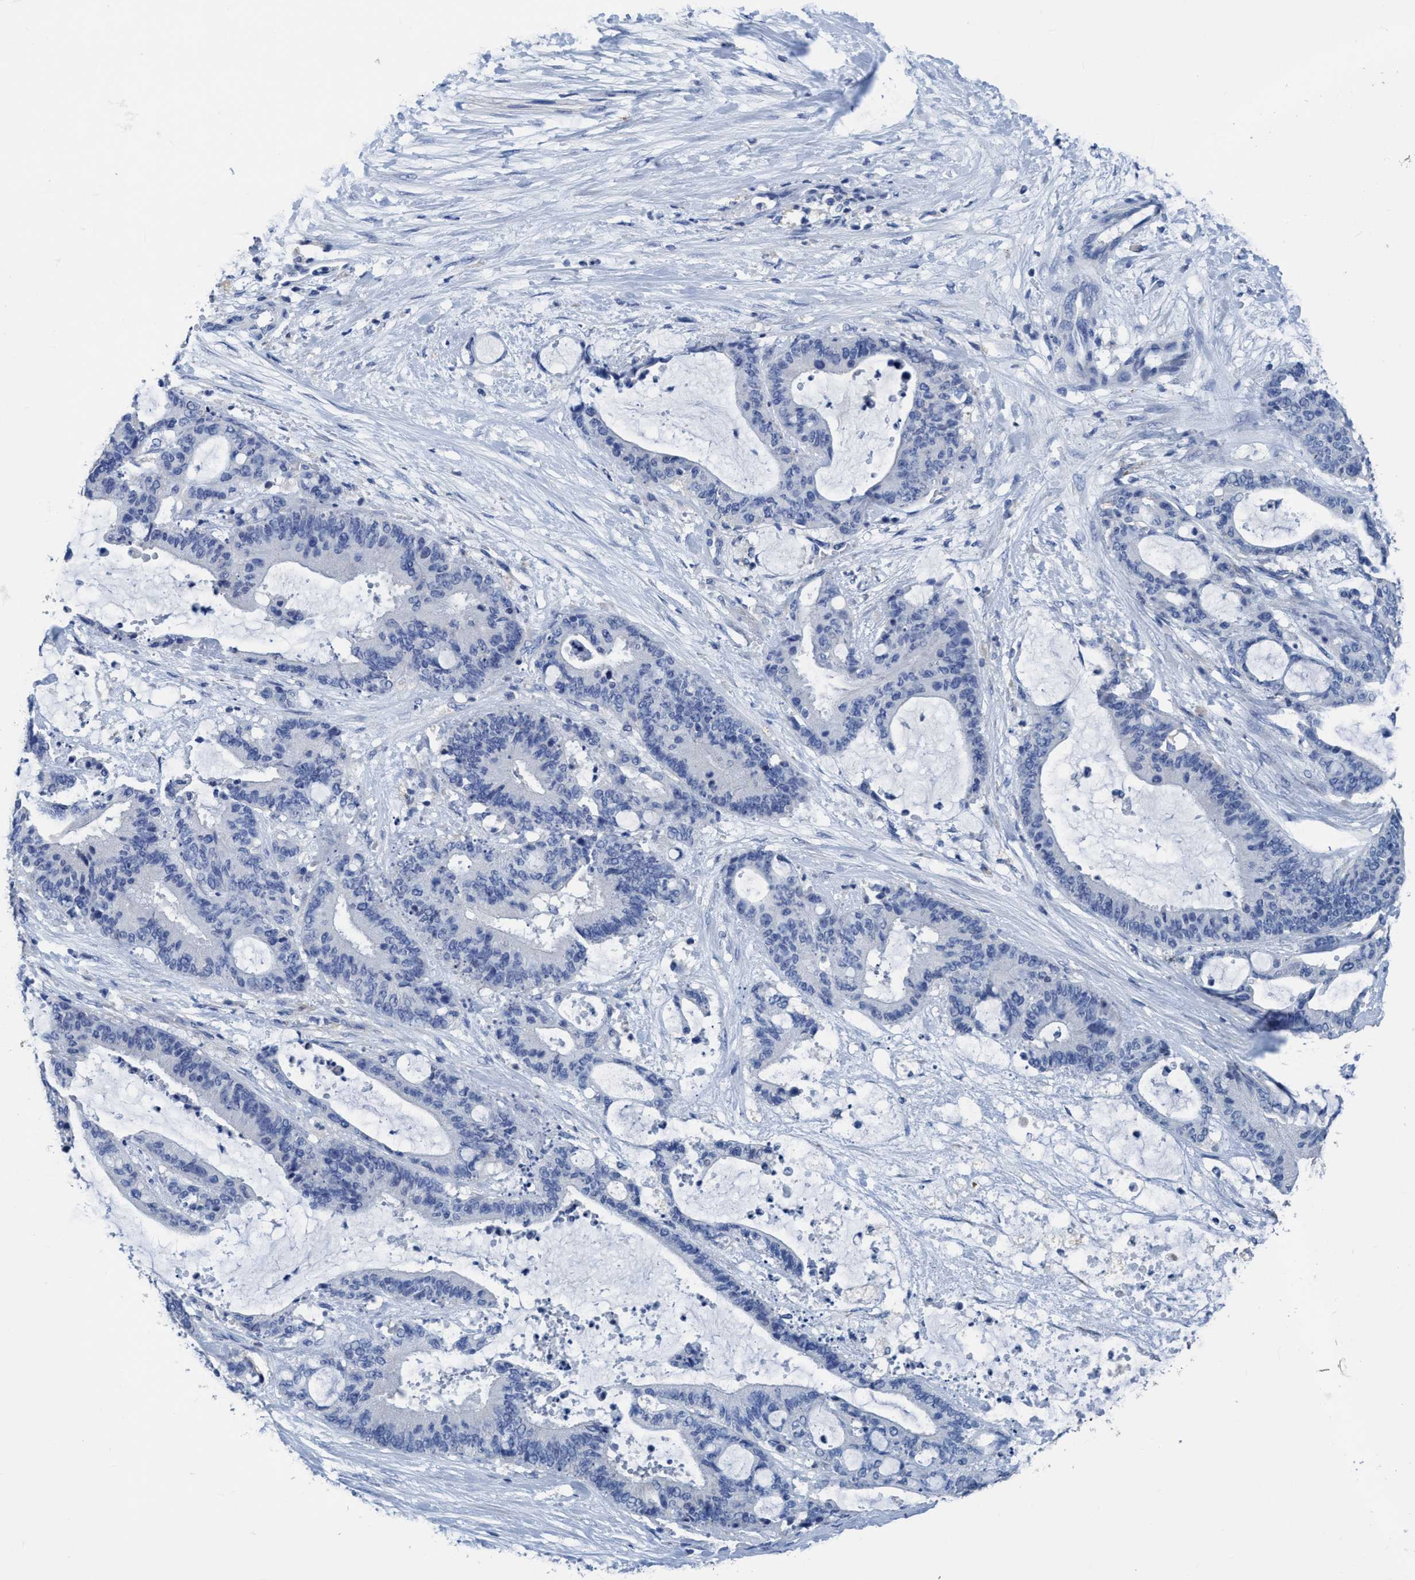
{"staining": {"intensity": "negative", "quantity": "none", "location": "none"}, "tissue": "liver cancer", "cell_type": "Tumor cells", "image_type": "cancer", "snomed": [{"axis": "morphology", "description": "Normal tissue, NOS"}, {"axis": "morphology", "description": "Cholangiocarcinoma"}, {"axis": "topography", "description": "Liver"}, {"axis": "topography", "description": "Peripheral nerve tissue"}], "caption": "Human liver cancer stained for a protein using immunohistochemistry (IHC) reveals no expression in tumor cells.", "gene": "DNAI1", "patient": {"sex": "female", "age": 73}}